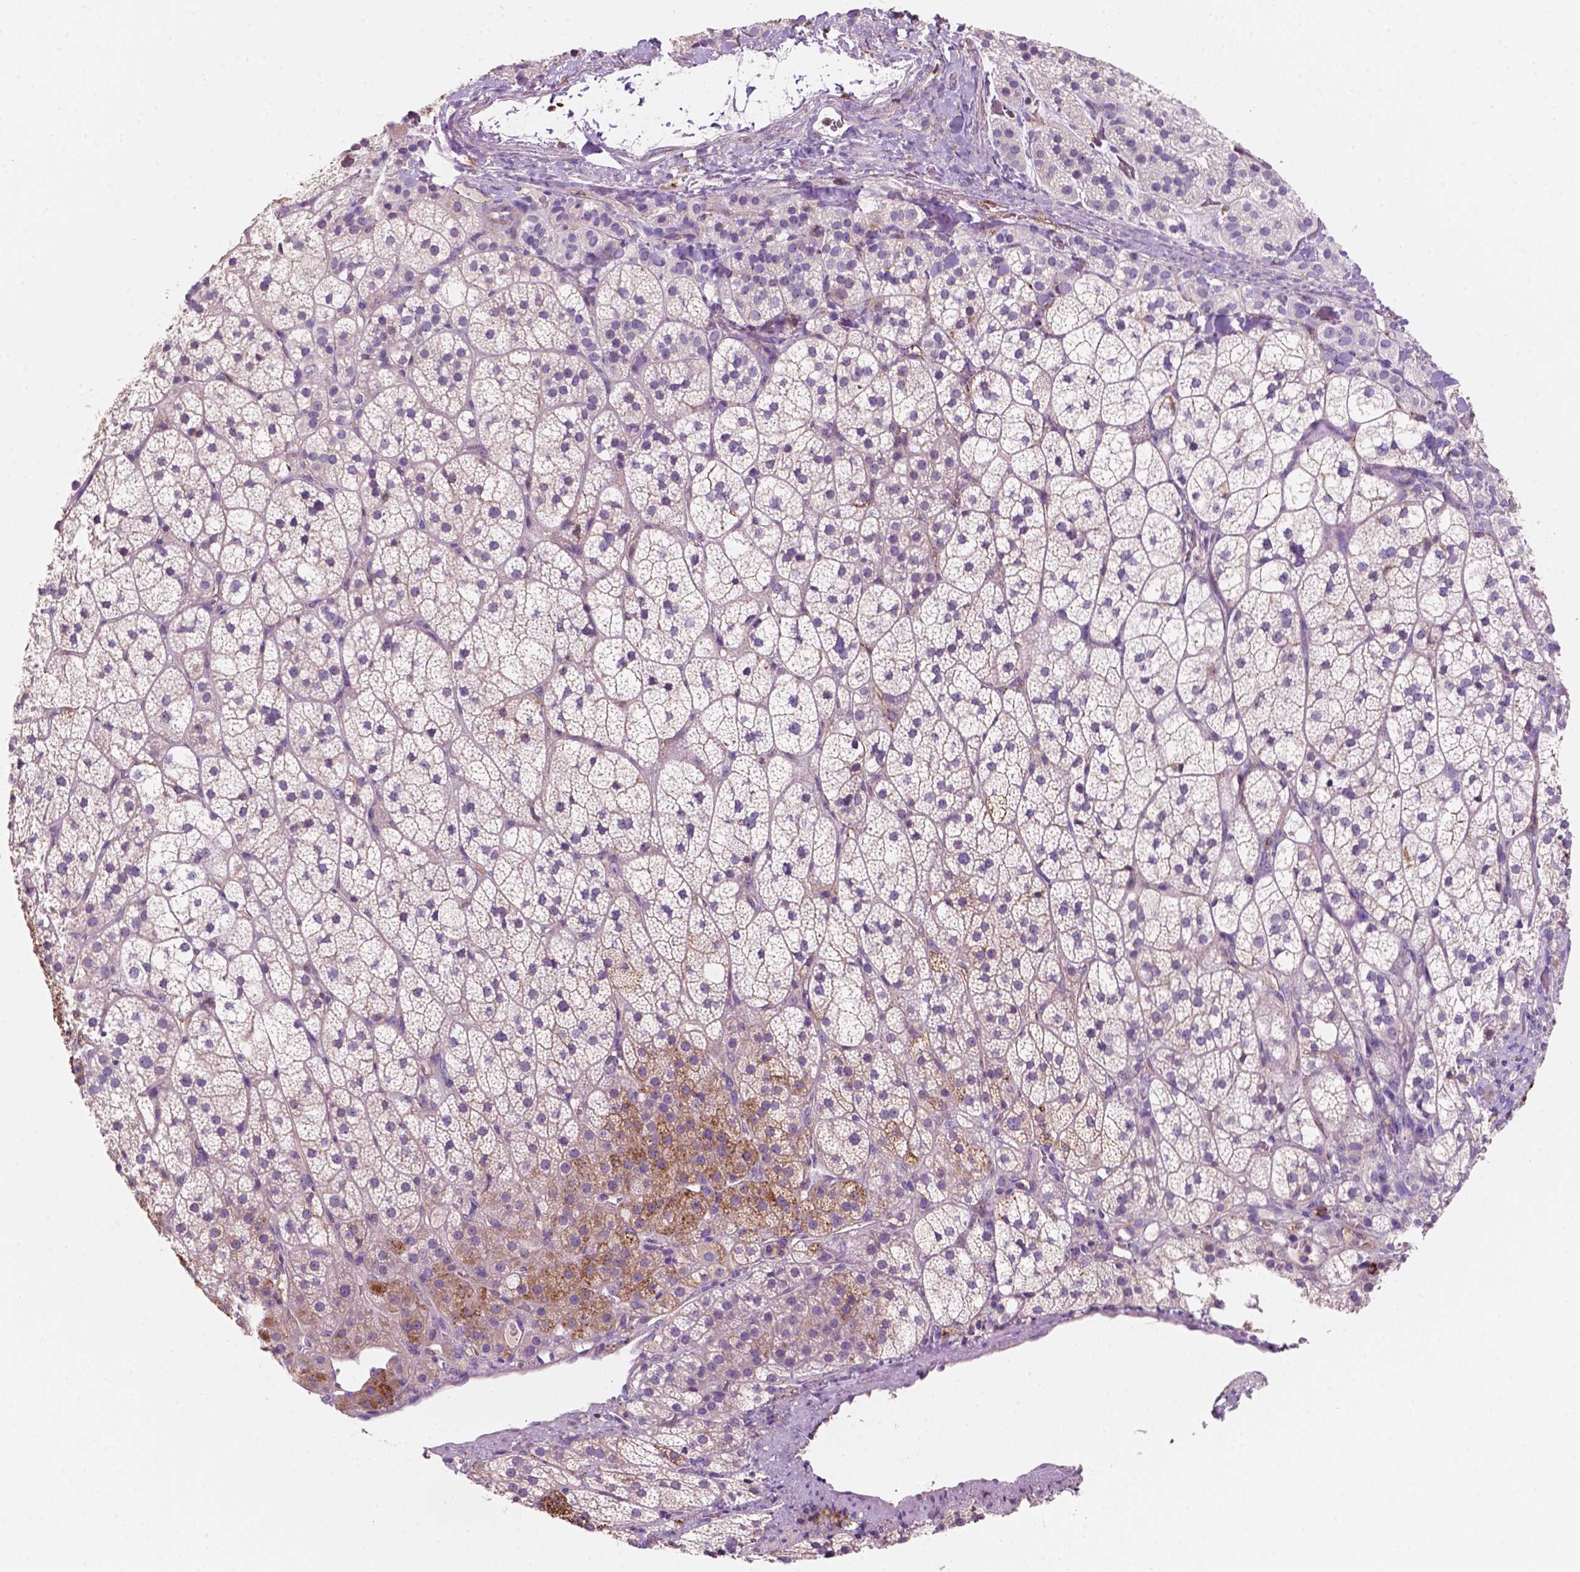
{"staining": {"intensity": "moderate", "quantity": "<25%", "location": "cytoplasmic/membranous"}, "tissue": "adrenal gland", "cell_type": "Glandular cells", "image_type": "normal", "snomed": [{"axis": "morphology", "description": "Normal tissue, NOS"}, {"axis": "topography", "description": "Adrenal gland"}], "caption": "Immunohistochemical staining of normal human adrenal gland demonstrates low levels of moderate cytoplasmic/membranous expression in about <25% of glandular cells.", "gene": "MKRN2OS", "patient": {"sex": "female", "age": 60}}